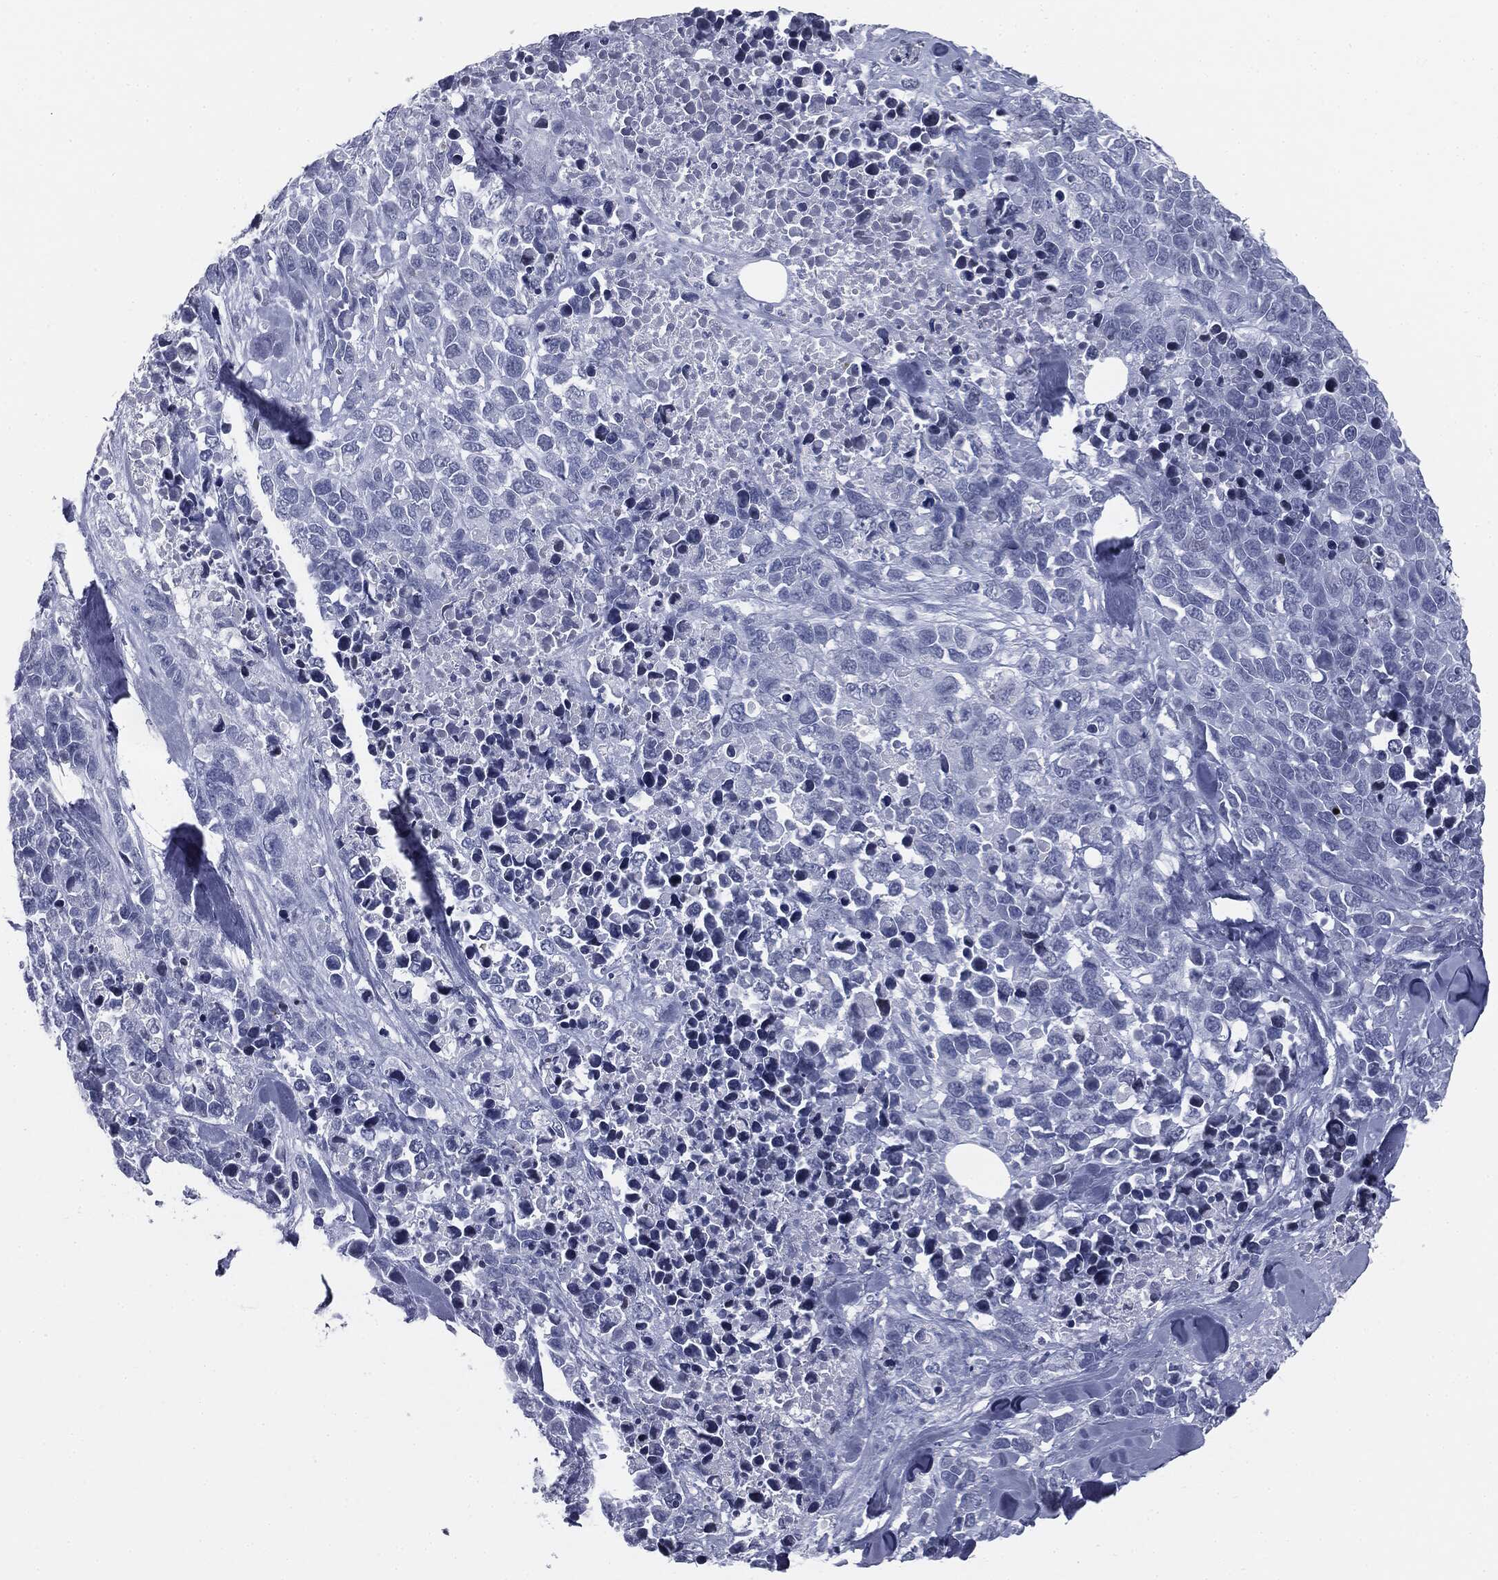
{"staining": {"intensity": "negative", "quantity": "none", "location": "none"}, "tissue": "melanoma", "cell_type": "Tumor cells", "image_type": "cancer", "snomed": [{"axis": "morphology", "description": "Malignant melanoma, Metastatic site"}, {"axis": "topography", "description": "Skin"}], "caption": "DAB immunohistochemical staining of human malignant melanoma (metastatic site) shows no significant positivity in tumor cells.", "gene": "TPO", "patient": {"sex": "male", "age": 84}}